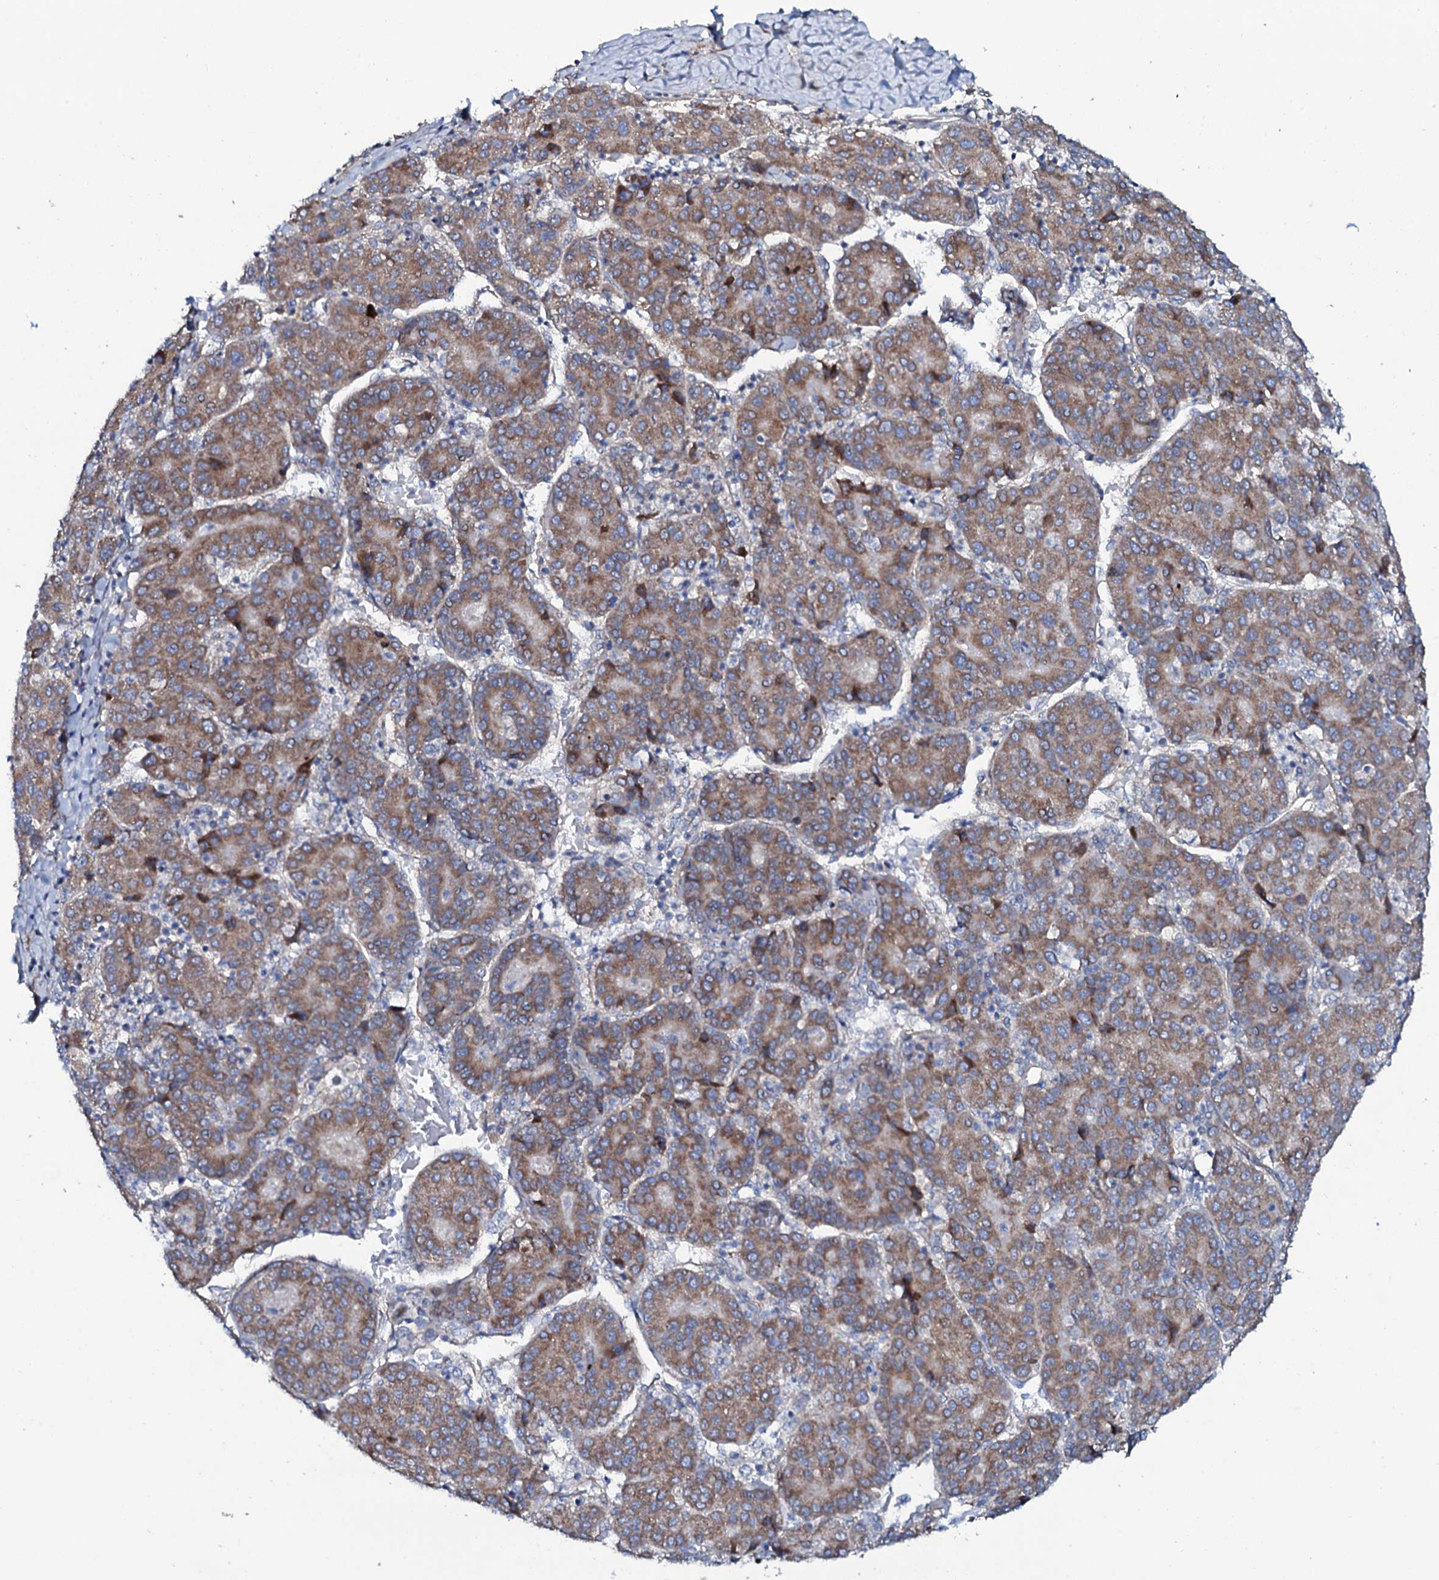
{"staining": {"intensity": "moderate", "quantity": ">75%", "location": "cytoplasmic/membranous"}, "tissue": "liver cancer", "cell_type": "Tumor cells", "image_type": "cancer", "snomed": [{"axis": "morphology", "description": "Carcinoma, Hepatocellular, NOS"}, {"axis": "topography", "description": "Liver"}], "caption": "A medium amount of moderate cytoplasmic/membranous expression is appreciated in about >75% of tumor cells in hepatocellular carcinoma (liver) tissue.", "gene": "STARD13", "patient": {"sex": "male", "age": 65}}